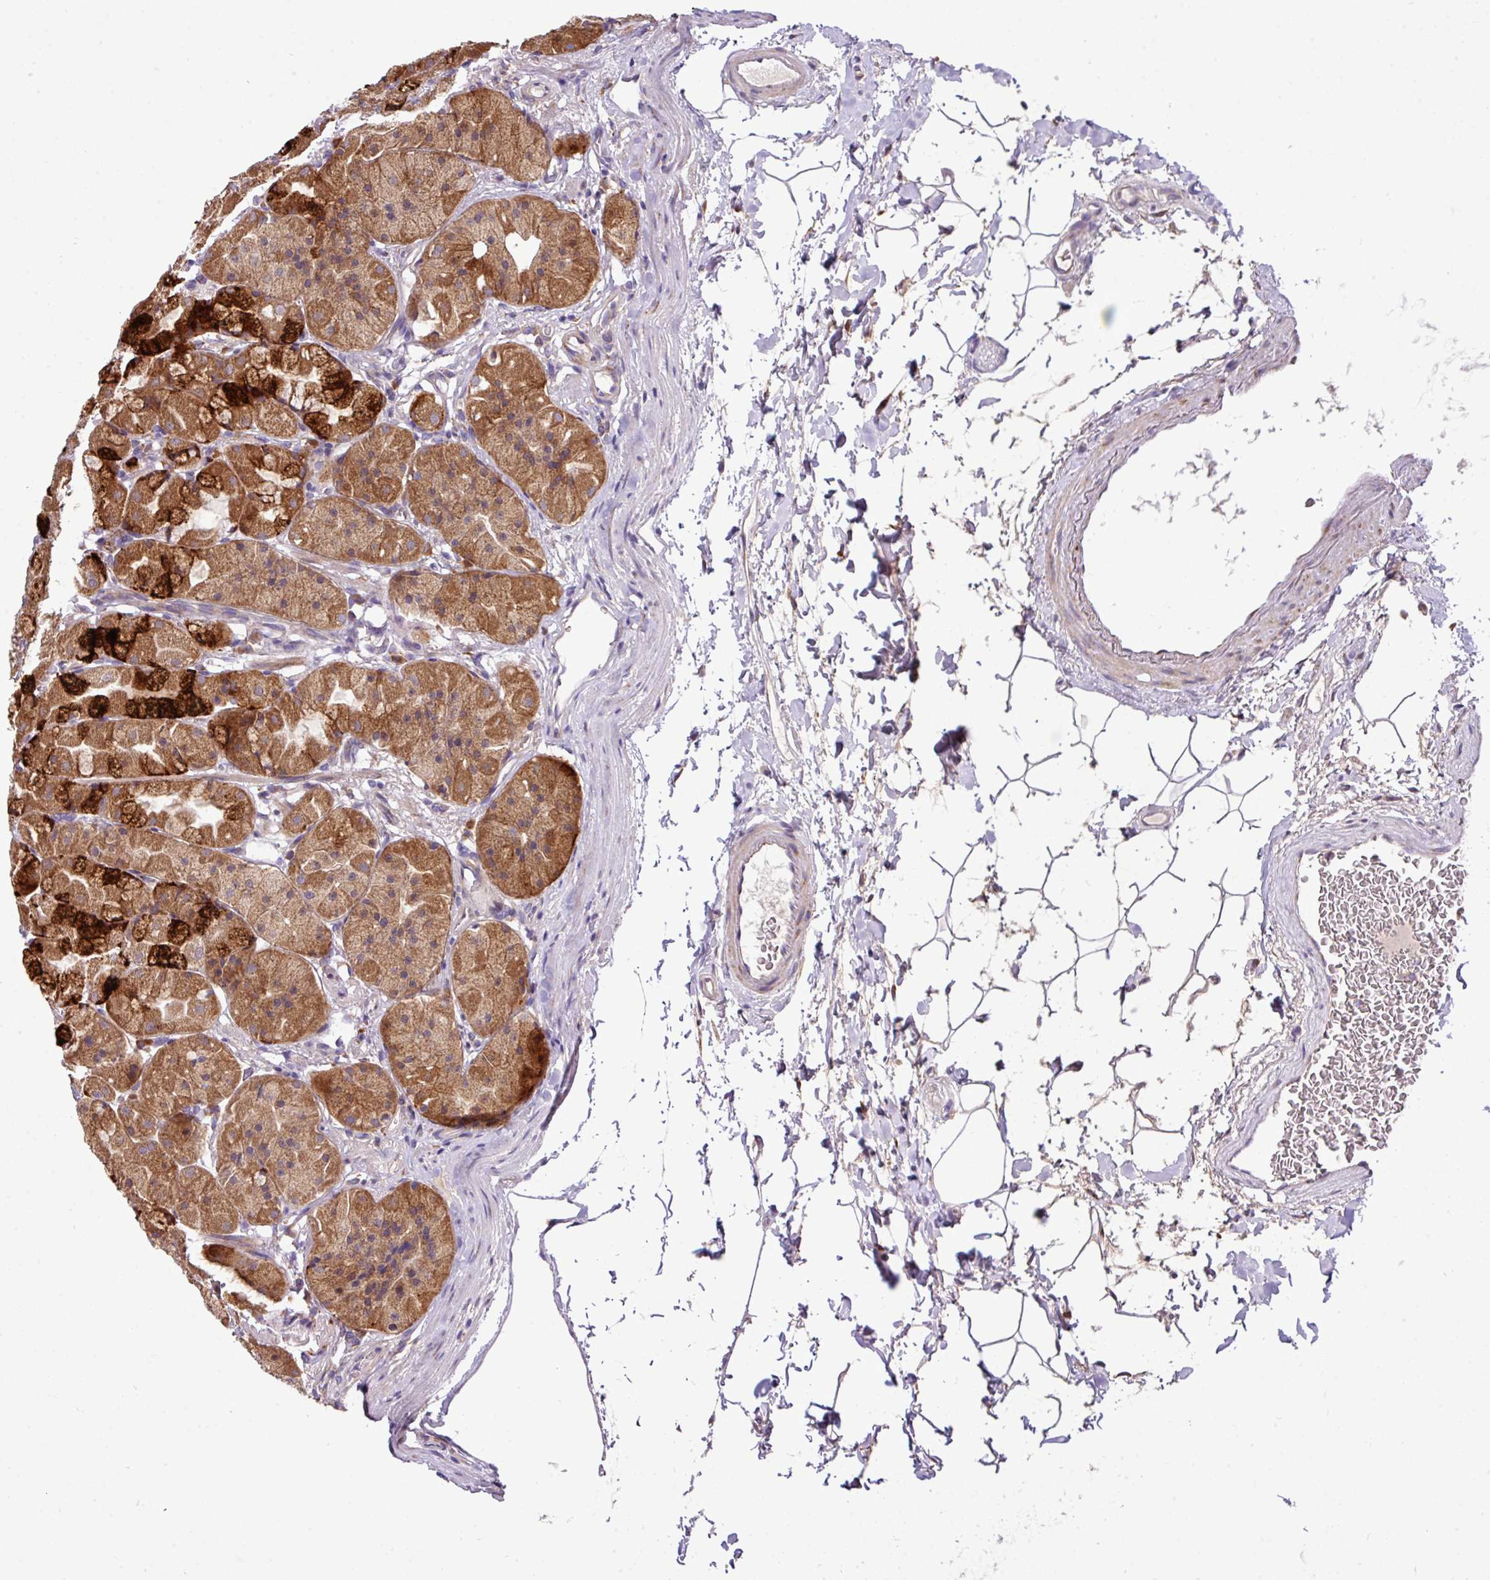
{"staining": {"intensity": "strong", "quantity": "25%-75%", "location": "cytoplasmic/membranous"}, "tissue": "stomach", "cell_type": "Glandular cells", "image_type": "normal", "snomed": [{"axis": "morphology", "description": "Normal tissue, NOS"}, {"axis": "topography", "description": "Stomach"}], "caption": "Stomach stained with immunohistochemistry shows strong cytoplasmic/membranous staining in approximately 25%-75% of glandular cells.", "gene": "TM2D2", "patient": {"sex": "male", "age": 57}}